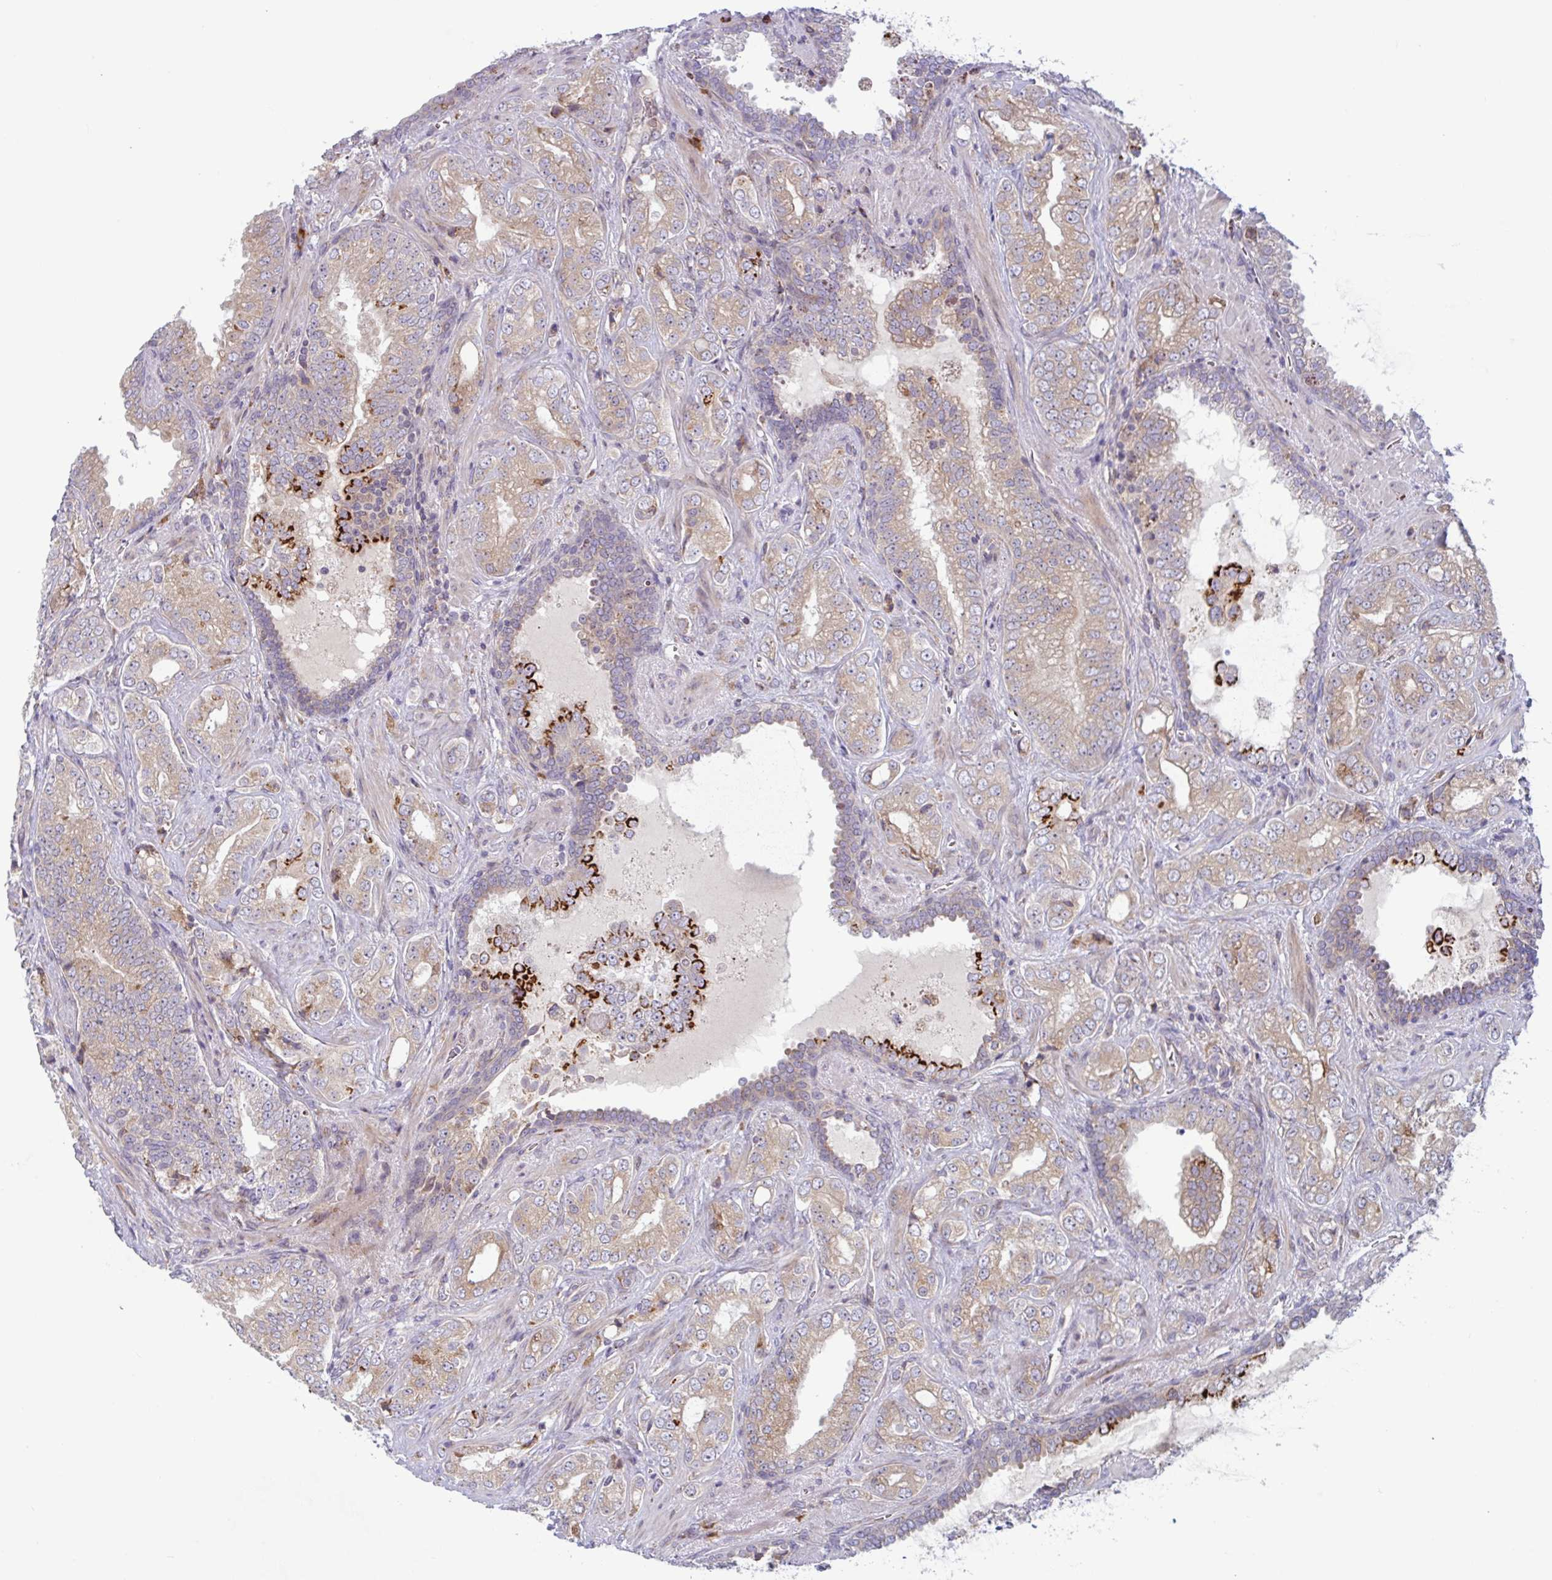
{"staining": {"intensity": "weak", "quantity": "25%-75%", "location": "cytoplasmic/membranous"}, "tissue": "prostate cancer", "cell_type": "Tumor cells", "image_type": "cancer", "snomed": [{"axis": "morphology", "description": "Adenocarcinoma, High grade"}, {"axis": "topography", "description": "Prostate"}], "caption": "This is a photomicrograph of IHC staining of prostate adenocarcinoma (high-grade), which shows weak staining in the cytoplasmic/membranous of tumor cells.", "gene": "RIT1", "patient": {"sex": "male", "age": 67}}